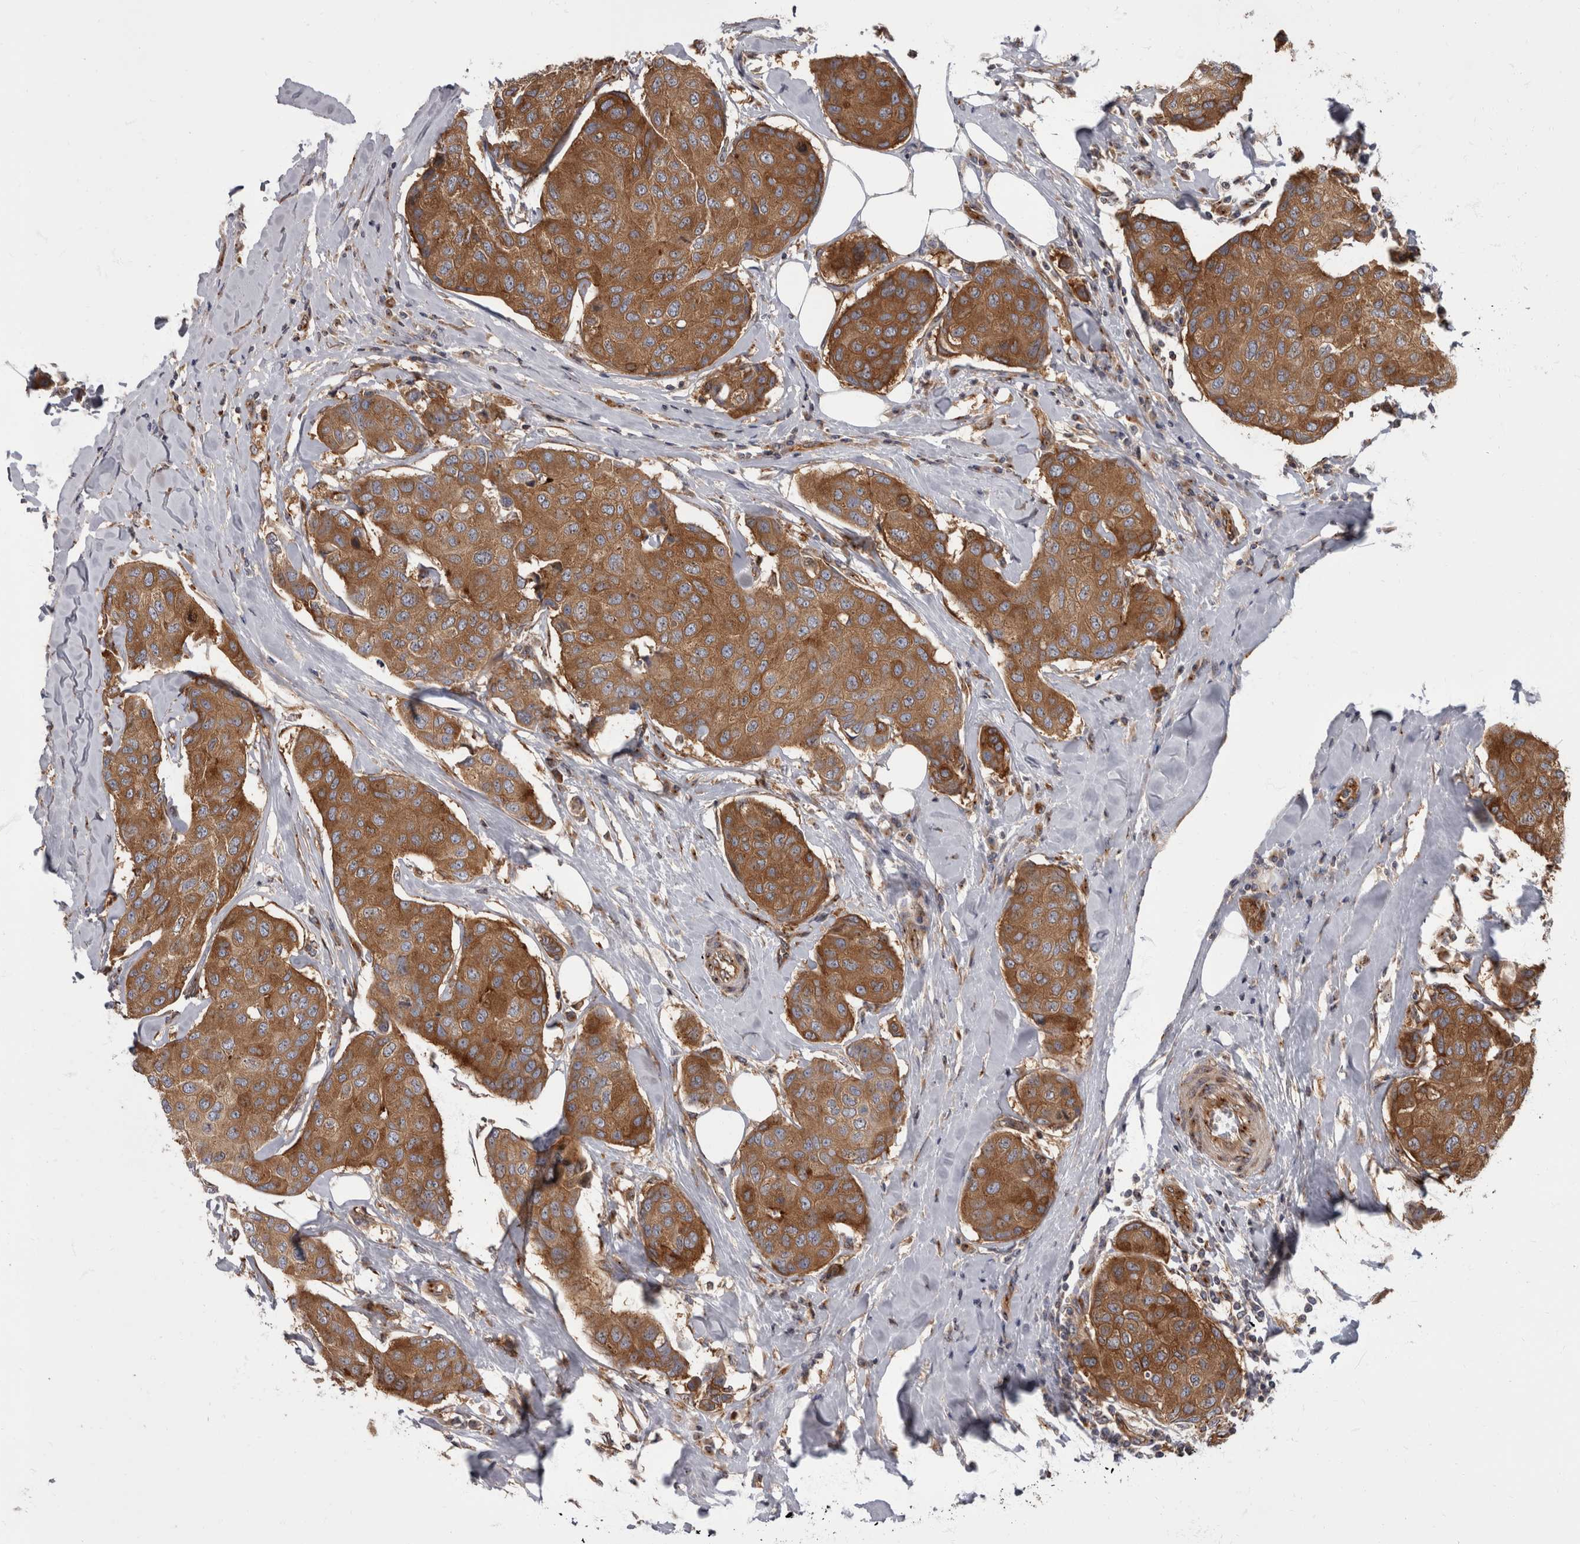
{"staining": {"intensity": "moderate", "quantity": ">75%", "location": "cytoplasmic/membranous"}, "tissue": "breast cancer", "cell_type": "Tumor cells", "image_type": "cancer", "snomed": [{"axis": "morphology", "description": "Duct carcinoma"}, {"axis": "topography", "description": "Breast"}], "caption": "Immunohistochemistry (IHC) photomicrograph of neoplastic tissue: breast cancer (infiltrating ductal carcinoma) stained using immunohistochemistry shows medium levels of moderate protein expression localized specifically in the cytoplasmic/membranous of tumor cells, appearing as a cytoplasmic/membranous brown color.", "gene": "HOOK3", "patient": {"sex": "female", "age": 80}}